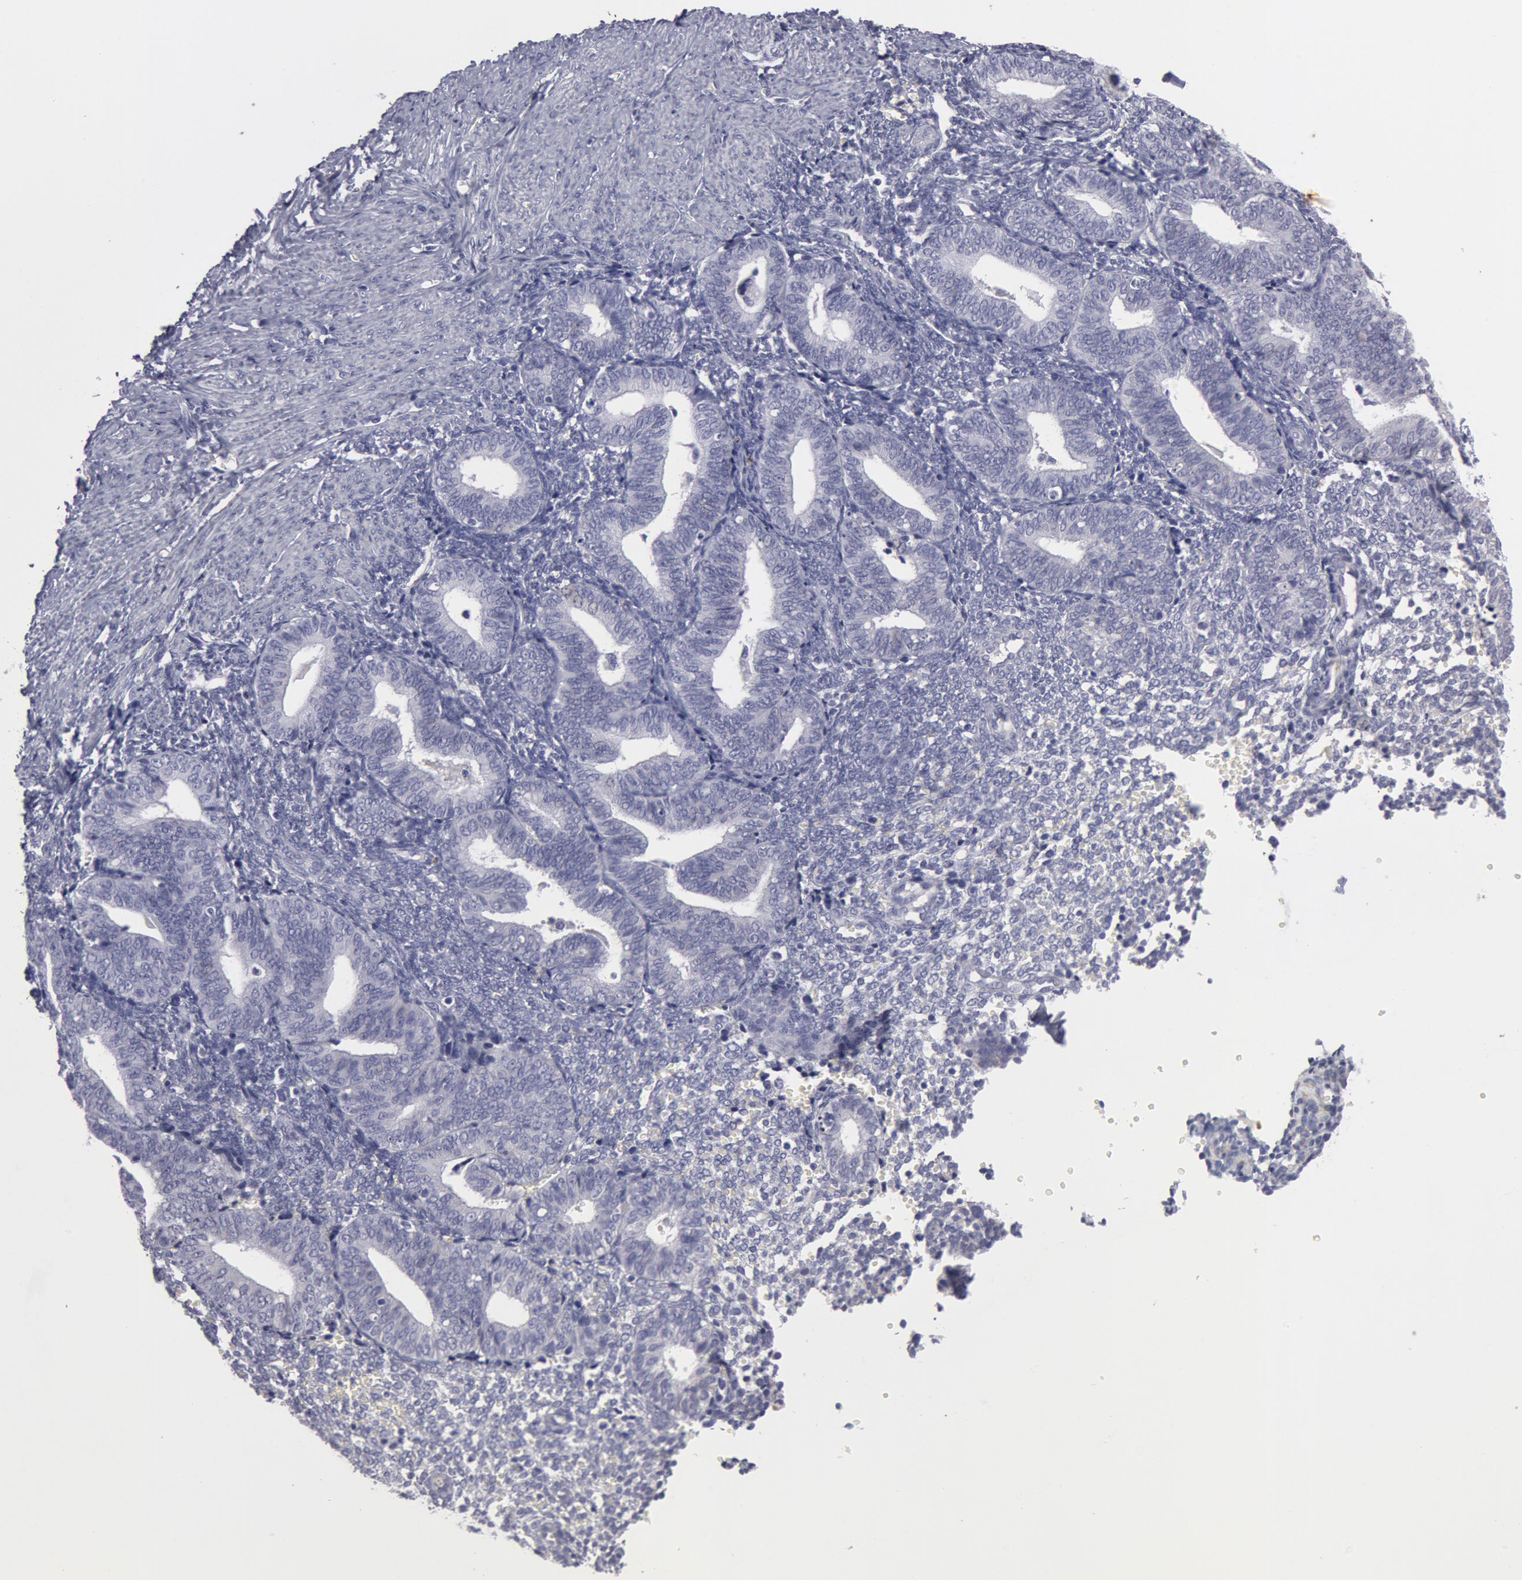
{"staining": {"intensity": "negative", "quantity": "none", "location": "none"}, "tissue": "endometrium", "cell_type": "Cells in endometrial stroma", "image_type": "normal", "snomed": [{"axis": "morphology", "description": "Normal tissue, NOS"}, {"axis": "topography", "description": "Endometrium"}], "caption": "This is an immunohistochemistry (IHC) histopathology image of benign endometrium. There is no positivity in cells in endometrial stroma.", "gene": "SMC1B", "patient": {"sex": "female", "age": 61}}